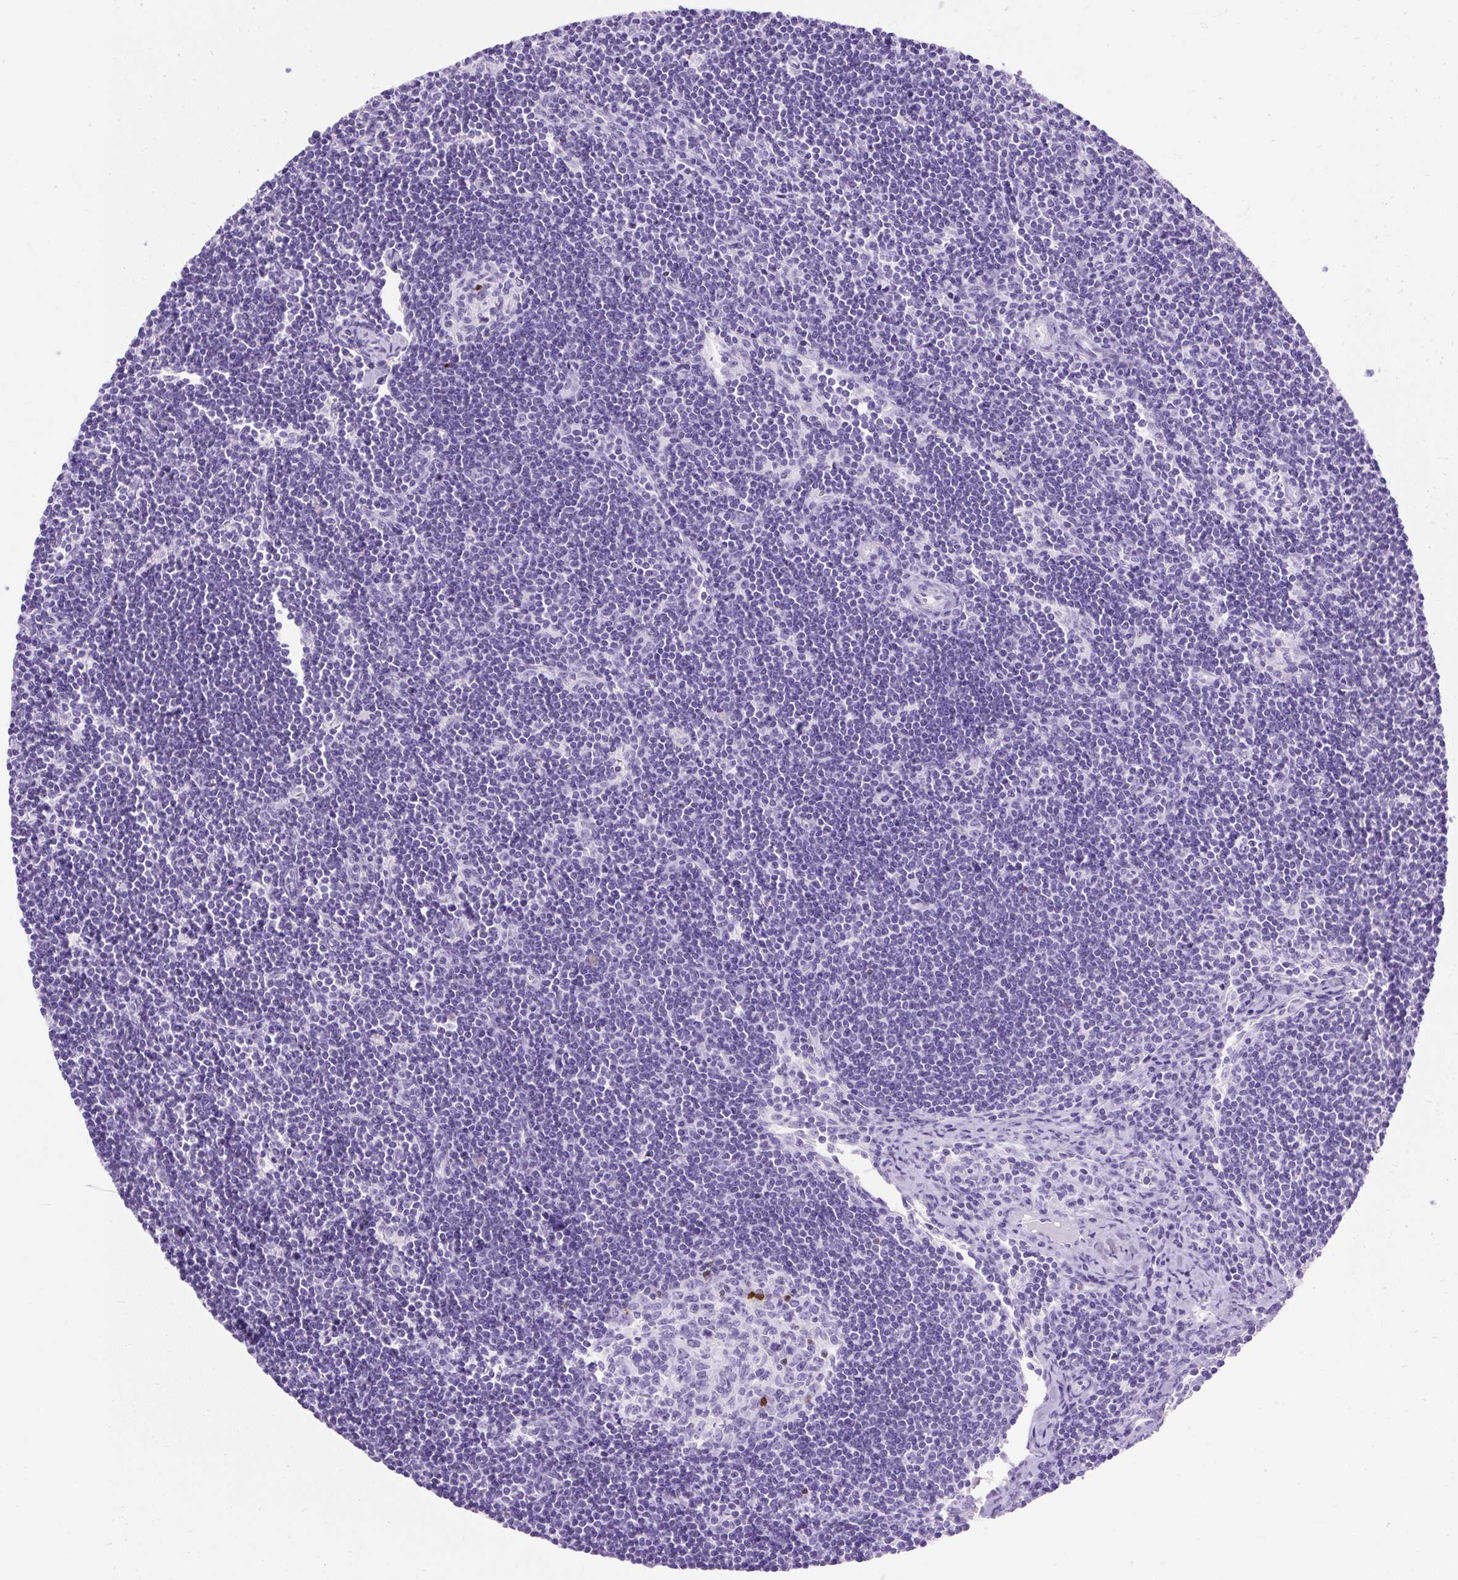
{"staining": {"intensity": "negative", "quantity": "none", "location": "none"}, "tissue": "lymph node", "cell_type": "Germinal center cells", "image_type": "normal", "snomed": [{"axis": "morphology", "description": "Normal tissue, NOS"}, {"axis": "topography", "description": "Lymph node"}], "caption": "DAB immunohistochemical staining of unremarkable lymph node shows no significant positivity in germinal center cells. (Stains: DAB immunohistochemistry (IHC) with hematoxylin counter stain, Microscopy: brightfield microscopy at high magnification).", "gene": "PVALB", "patient": {"sex": "female", "age": 29}}